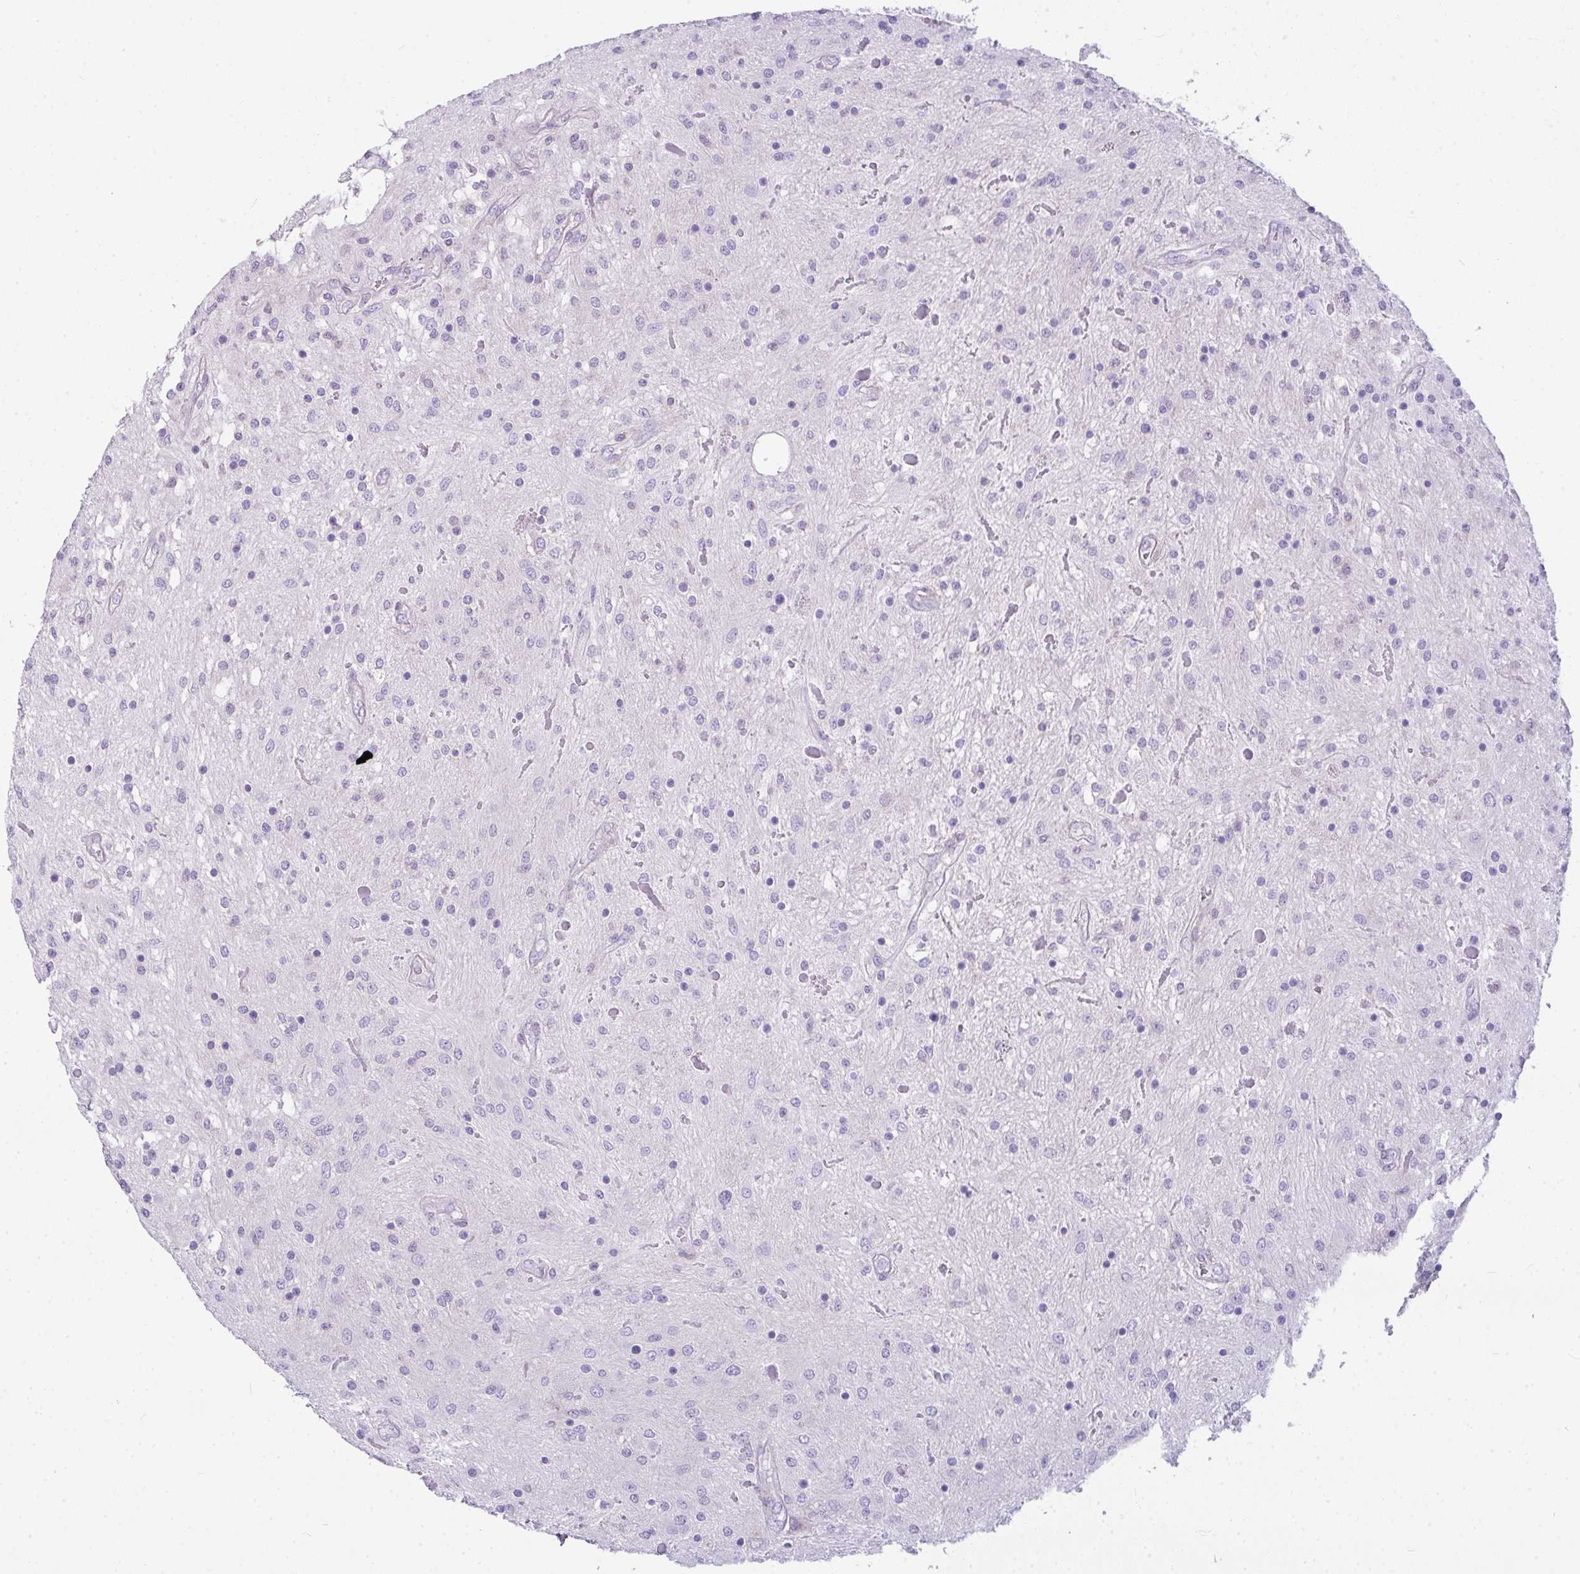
{"staining": {"intensity": "negative", "quantity": "none", "location": "none"}, "tissue": "glioma", "cell_type": "Tumor cells", "image_type": "cancer", "snomed": [{"axis": "morphology", "description": "Glioma, malignant, Low grade"}, {"axis": "topography", "description": "Cerebellum"}], "caption": "Malignant glioma (low-grade) stained for a protein using immunohistochemistry (IHC) shows no positivity tumor cells.", "gene": "CDRT15", "patient": {"sex": "female", "age": 14}}